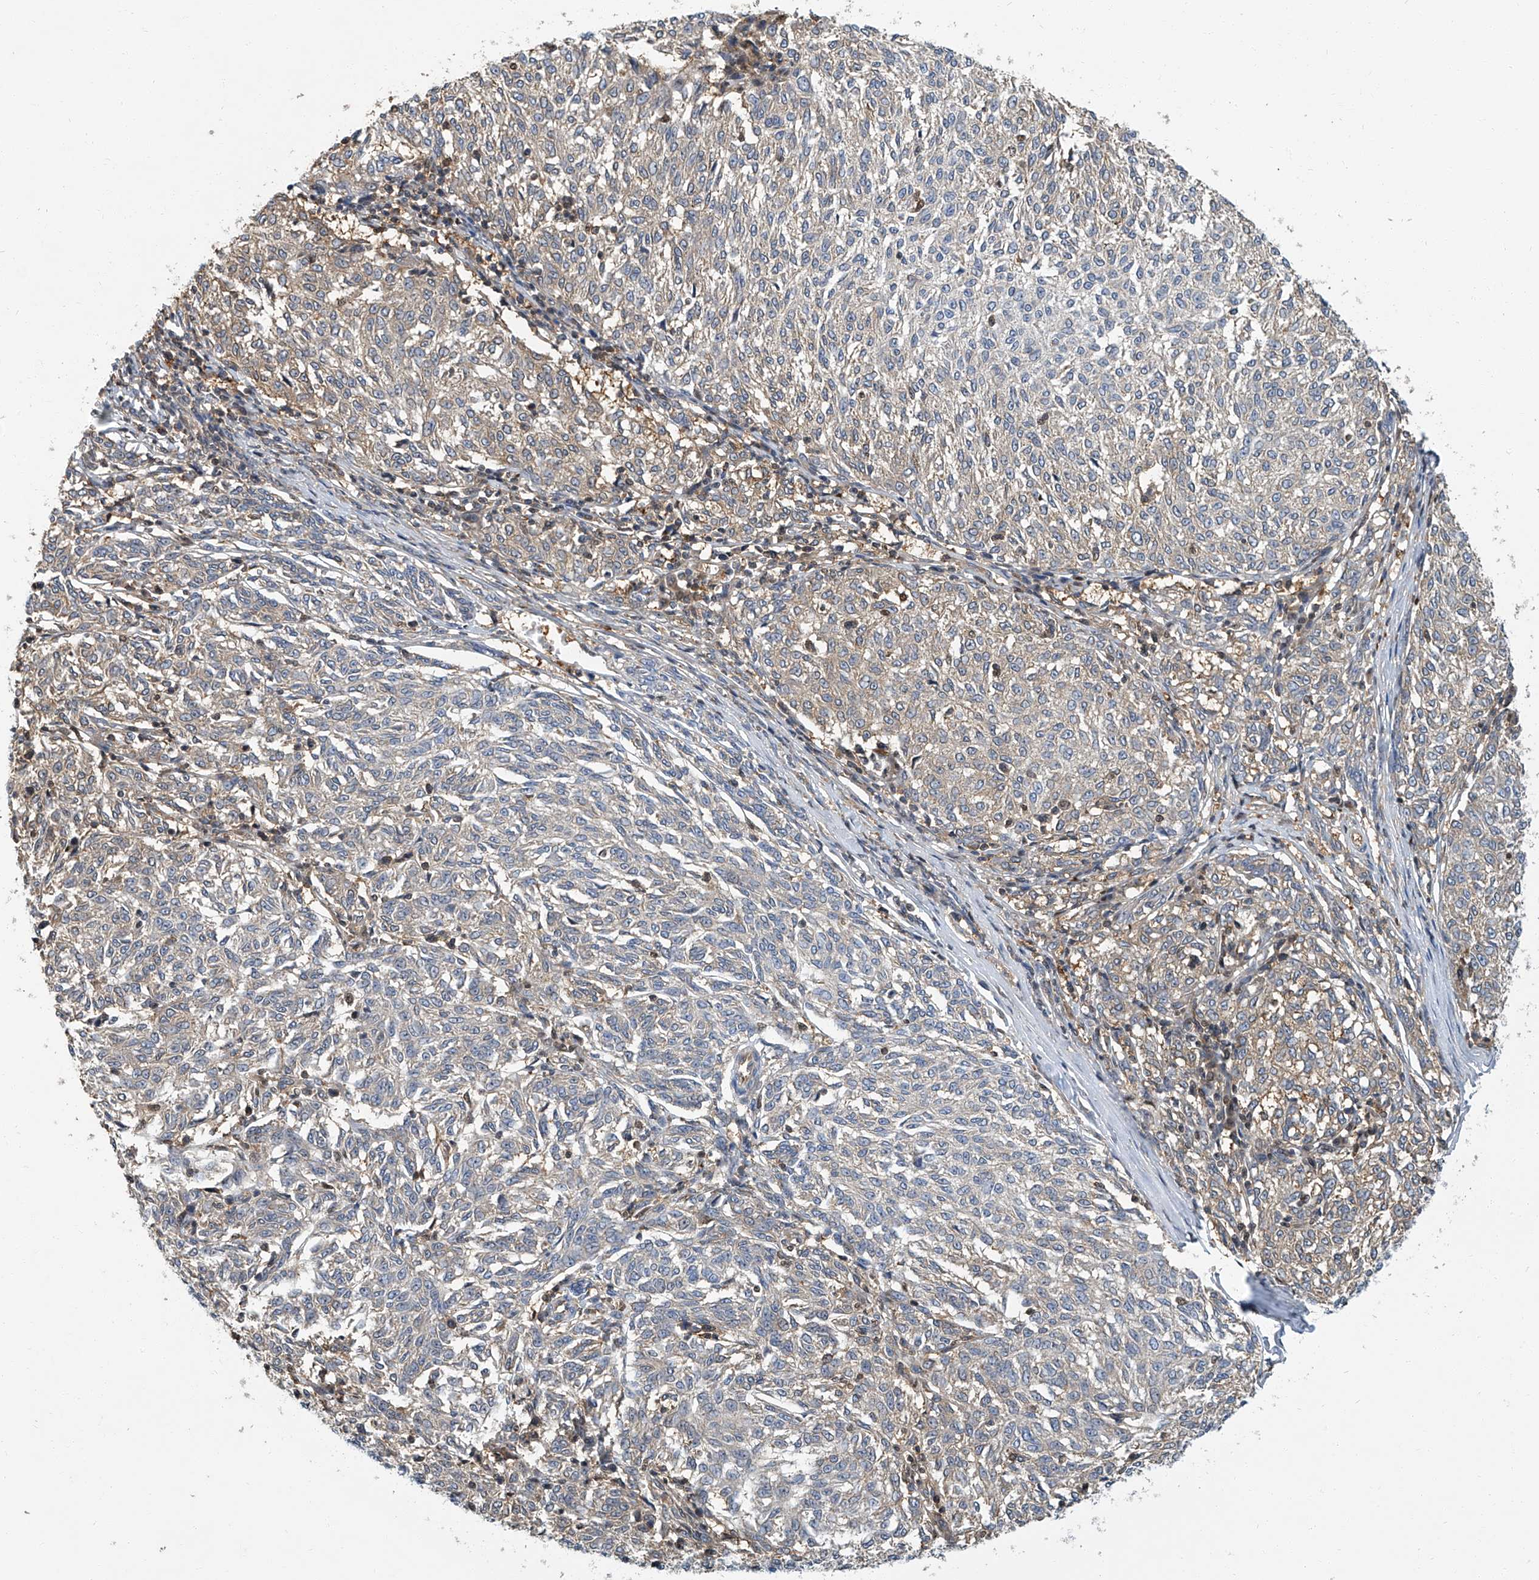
{"staining": {"intensity": "weak", "quantity": "25%-75%", "location": "cytoplasmic/membranous"}, "tissue": "melanoma", "cell_type": "Tumor cells", "image_type": "cancer", "snomed": [{"axis": "morphology", "description": "Malignant melanoma, NOS"}, {"axis": "topography", "description": "Skin"}], "caption": "This photomicrograph exhibits immunohistochemistry (IHC) staining of human malignant melanoma, with low weak cytoplasmic/membranous expression in about 25%-75% of tumor cells.", "gene": "PSMB10", "patient": {"sex": "female", "age": 72}}